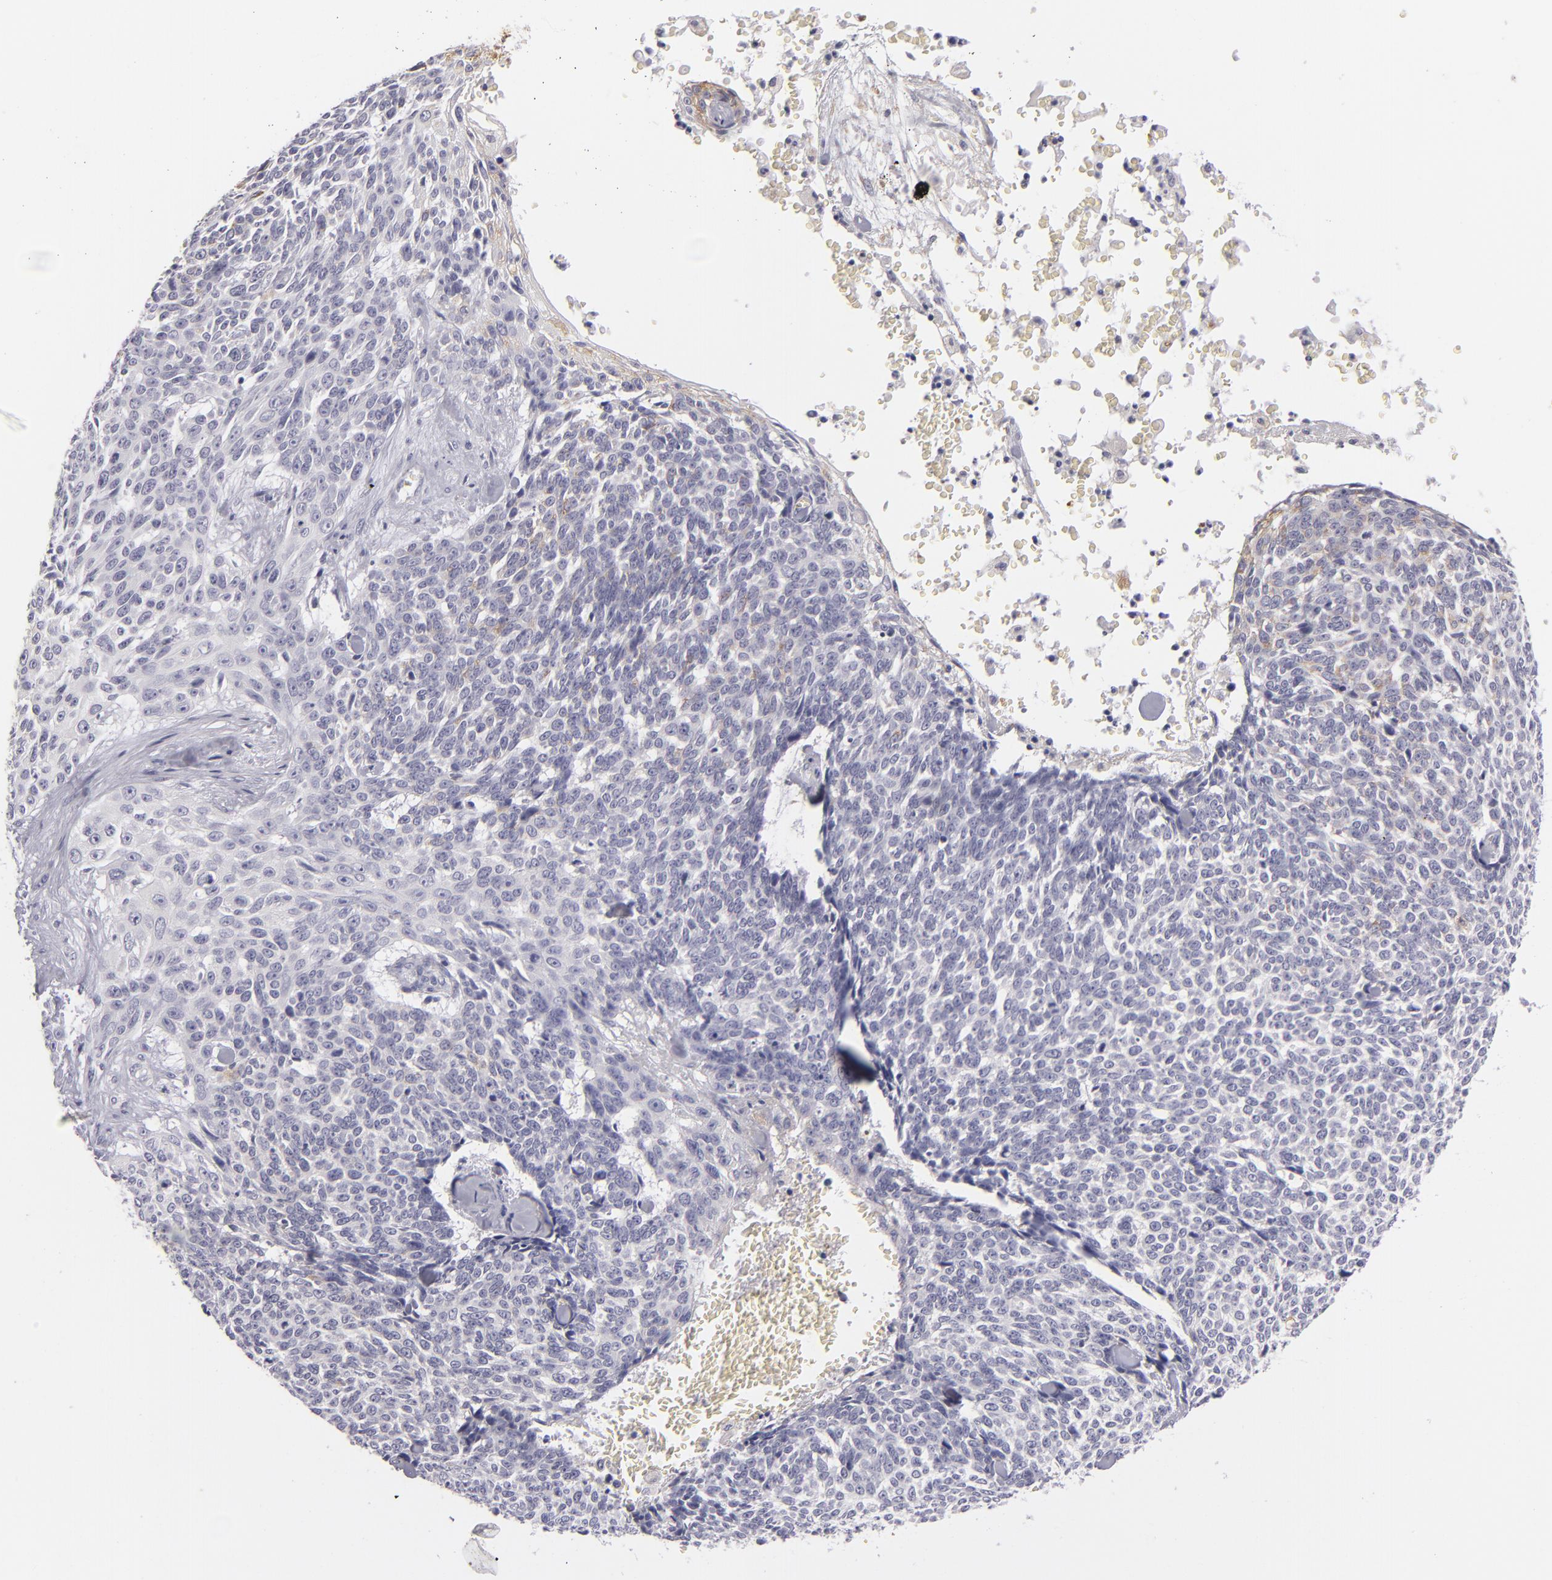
{"staining": {"intensity": "weak", "quantity": "25%-75%", "location": "cytoplasmic/membranous"}, "tissue": "skin cancer", "cell_type": "Tumor cells", "image_type": "cancer", "snomed": [{"axis": "morphology", "description": "Basal cell carcinoma"}, {"axis": "topography", "description": "Skin"}], "caption": "Human basal cell carcinoma (skin) stained with a protein marker shows weak staining in tumor cells.", "gene": "TNNC1", "patient": {"sex": "female", "age": 89}}